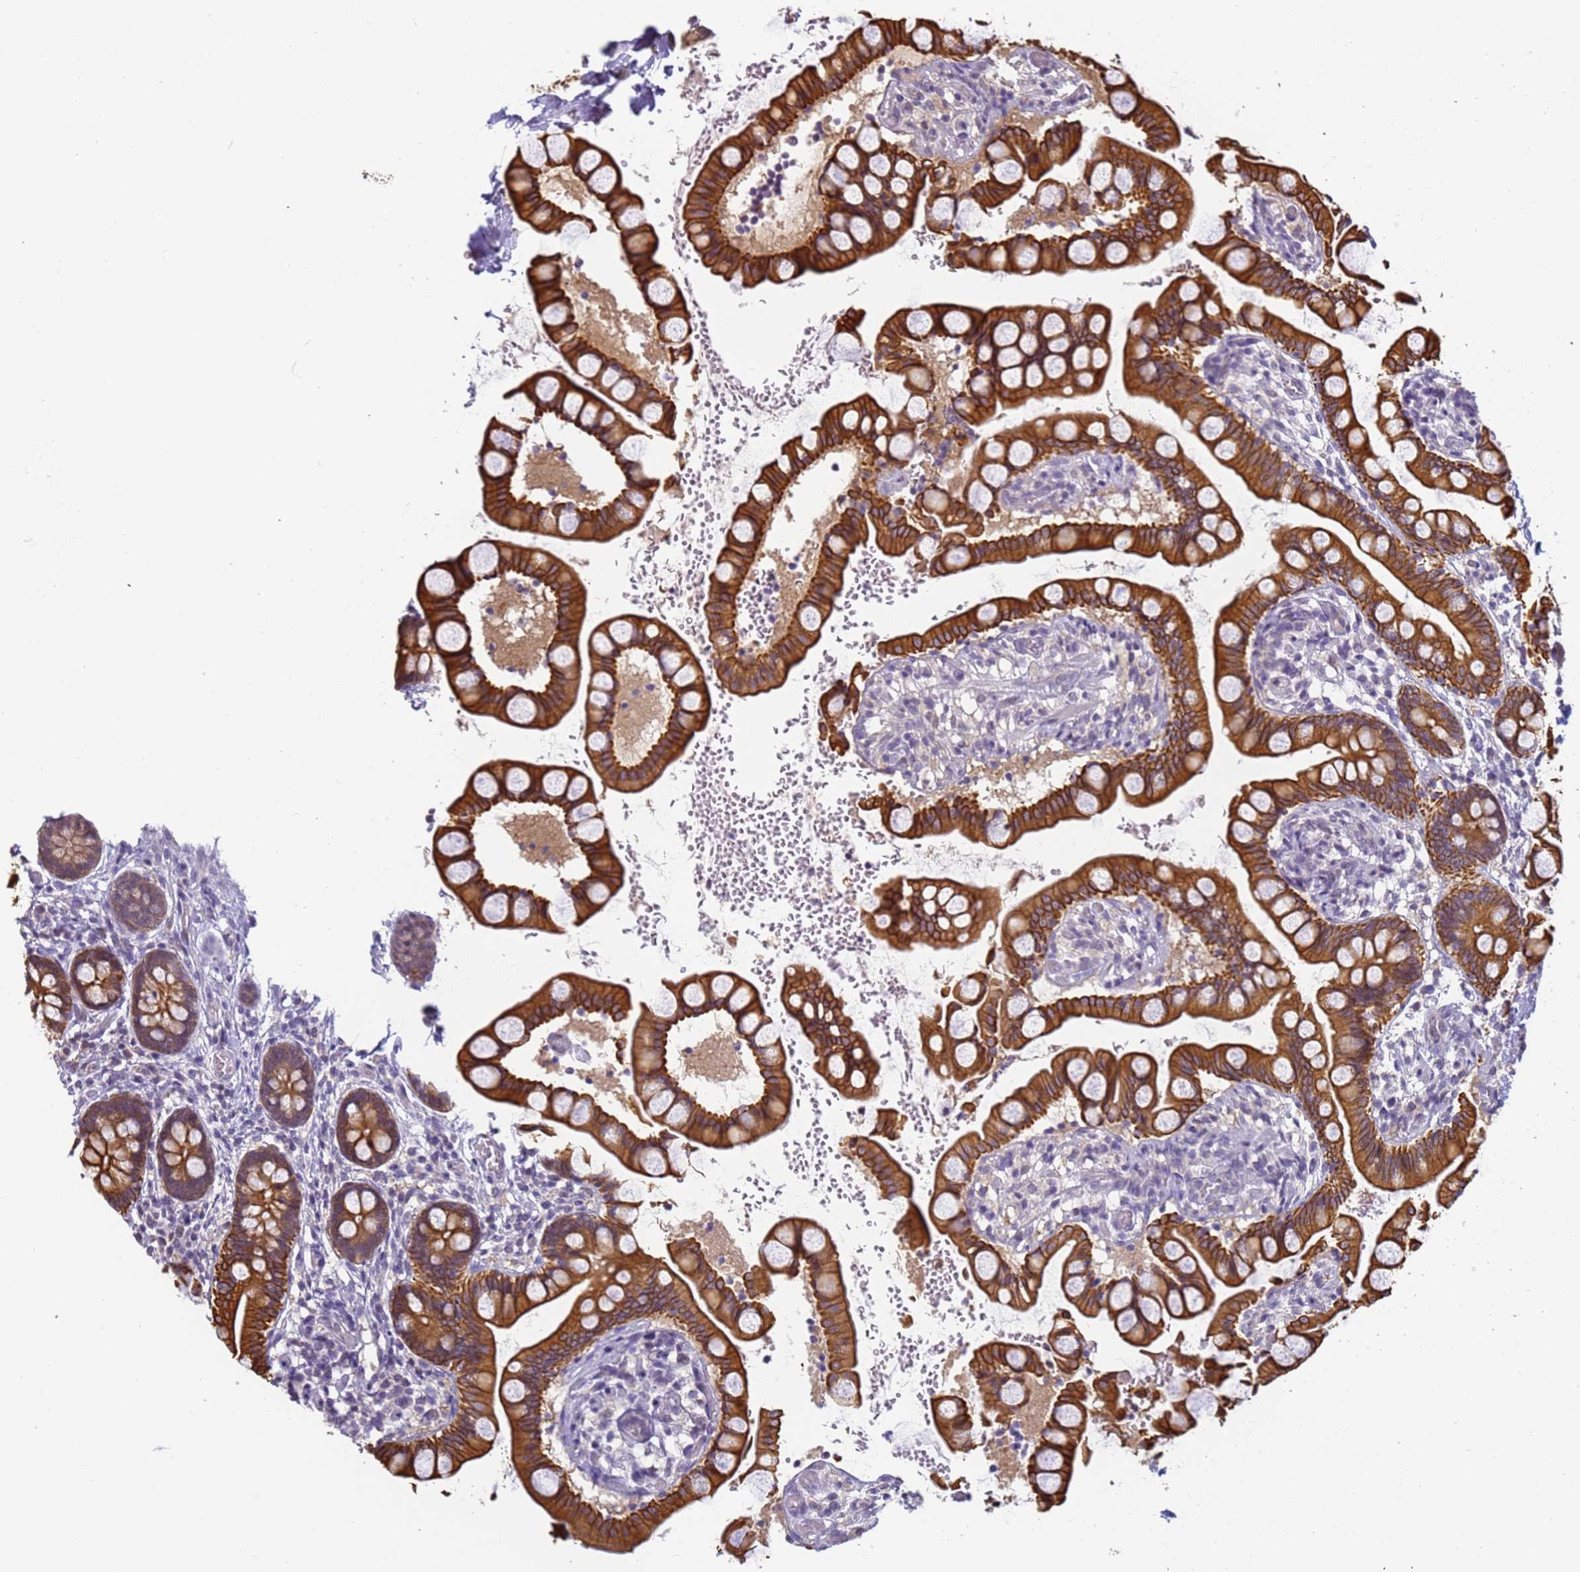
{"staining": {"intensity": "strong", "quantity": ">75%", "location": "cytoplasmic/membranous"}, "tissue": "small intestine", "cell_type": "Glandular cells", "image_type": "normal", "snomed": [{"axis": "morphology", "description": "Normal tissue, NOS"}, {"axis": "topography", "description": "Small intestine"}], "caption": "An IHC photomicrograph of benign tissue is shown. Protein staining in brown highlights strong cytoplasmic/membranous positivity in small intestine within glandular cells. (brown staining indicates protein expression, while blue staining denotes nuclei).", "gene": "VWA3A", "patient": {"sex": "male", "age": 52}}